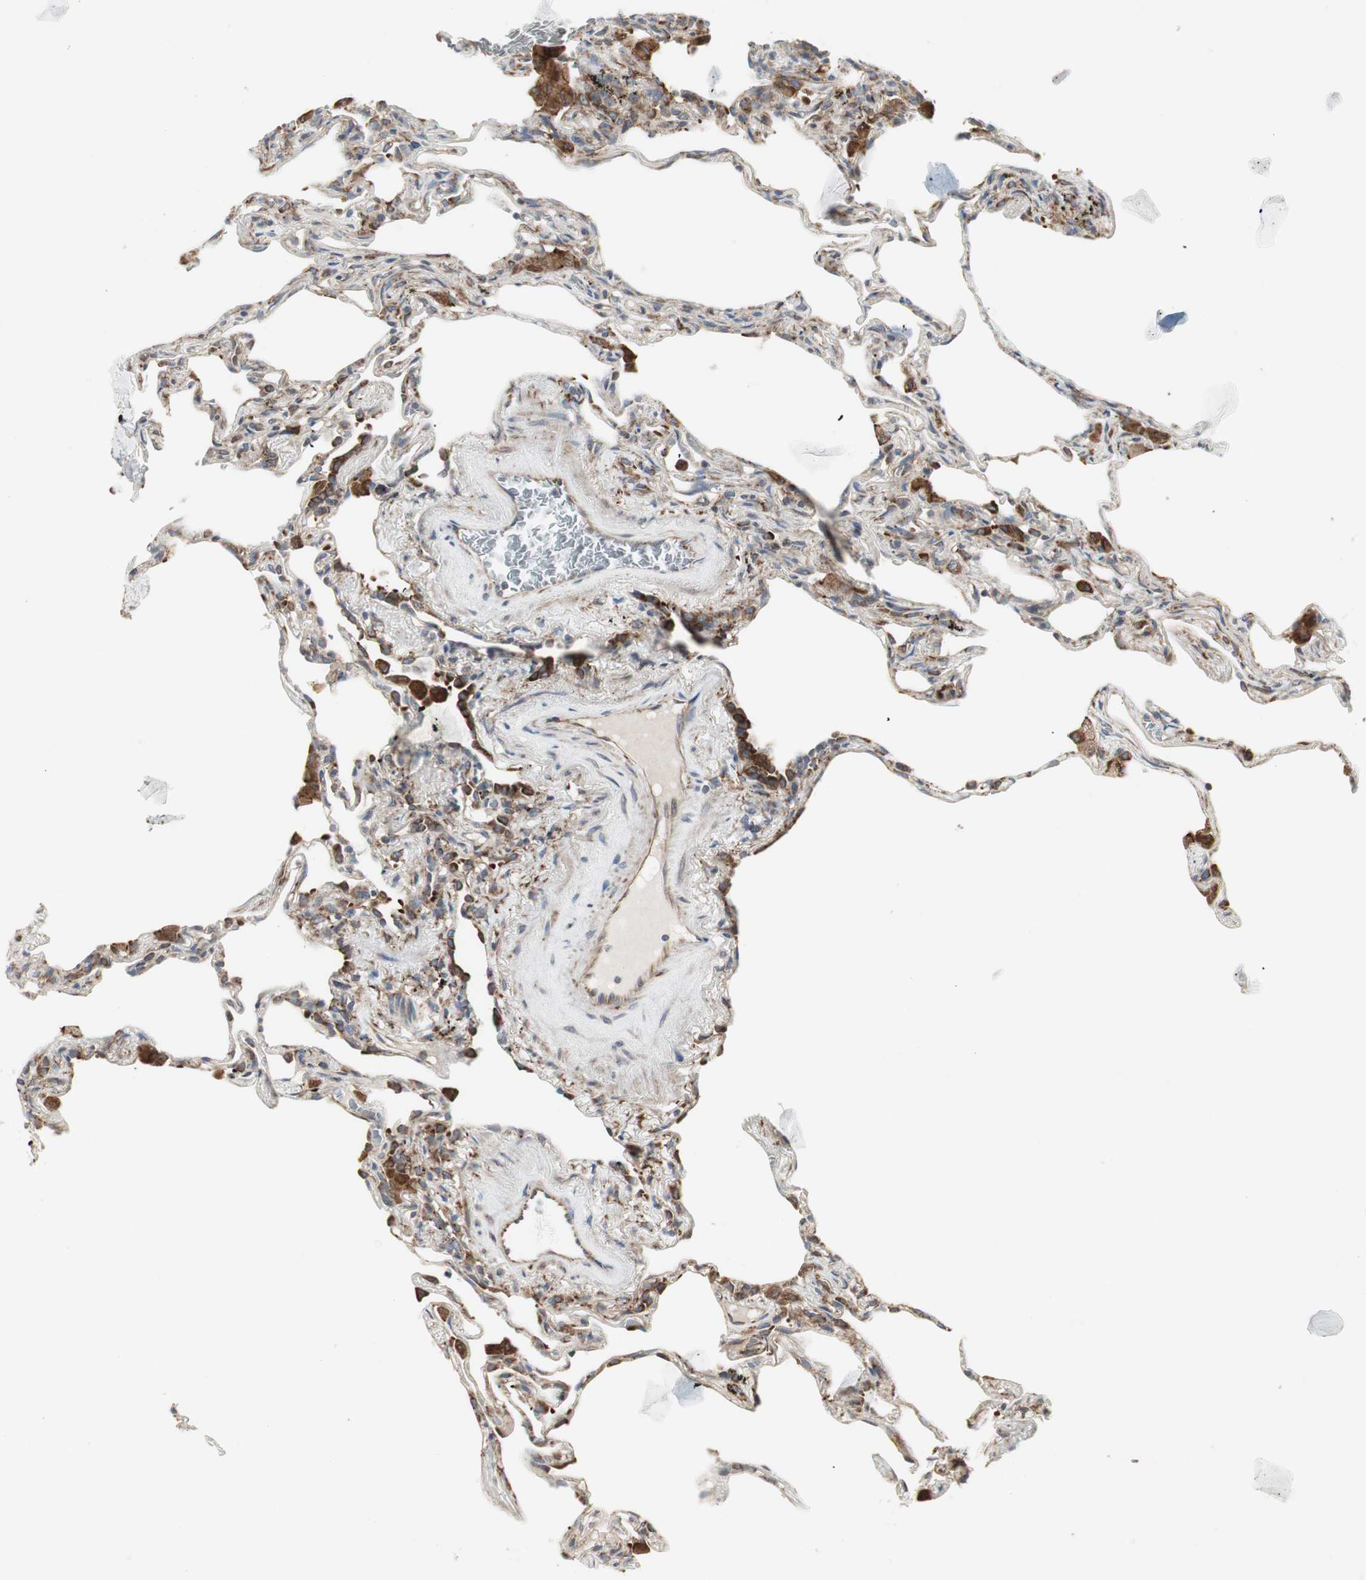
{"staining": {"intensity": "moderate", "quantity": ">75%", "location": "cytoplasmic/membranous"}, "tissue": "lung", "cell_type": "Alveolar cells", "image_type": "normal", "snomed": [{"axis": "morphology", "description": "Normal tissue, NOS"}, {"axis": "morphology", "description": "Inflammation, NOS"}, {"axis": "topography", "description": "Lung"}], "caption": "Protein analysis of normal lung displays moderate cytoplasmic/membranous positivity in about >75% of alveolar cells.", "gene": "H6PD", "patient": {"sex": "male", "age": 69}}